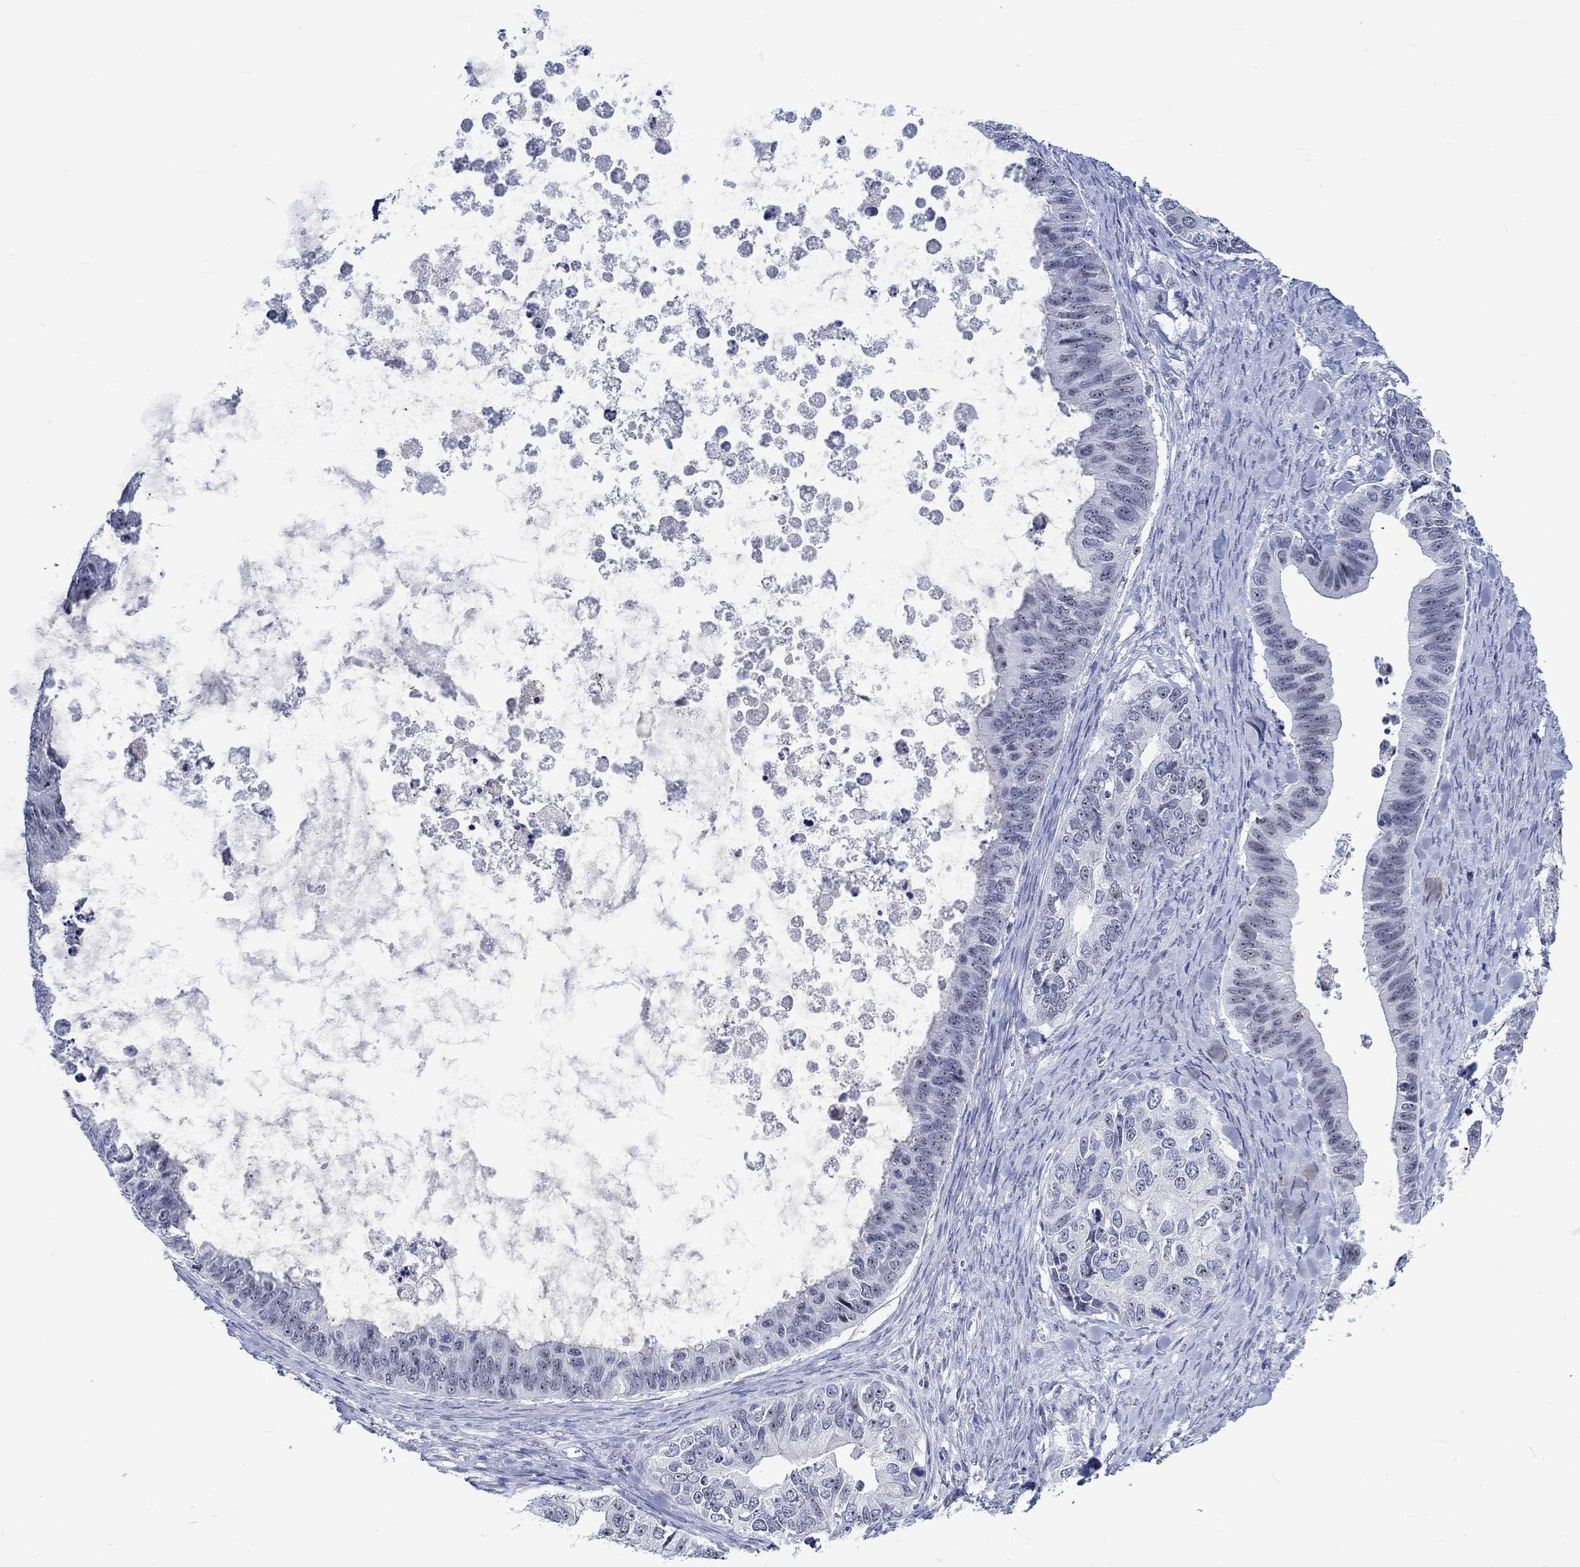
{"staining": {"intensity": "moderate", "quantity": "<25%", "location": "nuclear"}, "tissue": "ovarian cancer", "cell_type": "Tumor cells", "image_type": "cancer", "snomed": [{"axis": "morphology", "description": "Cystadenocarcinoma, mucinous, NOS"}, {"axis": "topography", "description": "Ovary"}], "caption": "The image displays staining of ovarian cancer, revealing moderate nuclear protein staining (brown color) within tumor cells.", "gene": "ZNF446", "patient": {"sex": "female", "age": 76}}